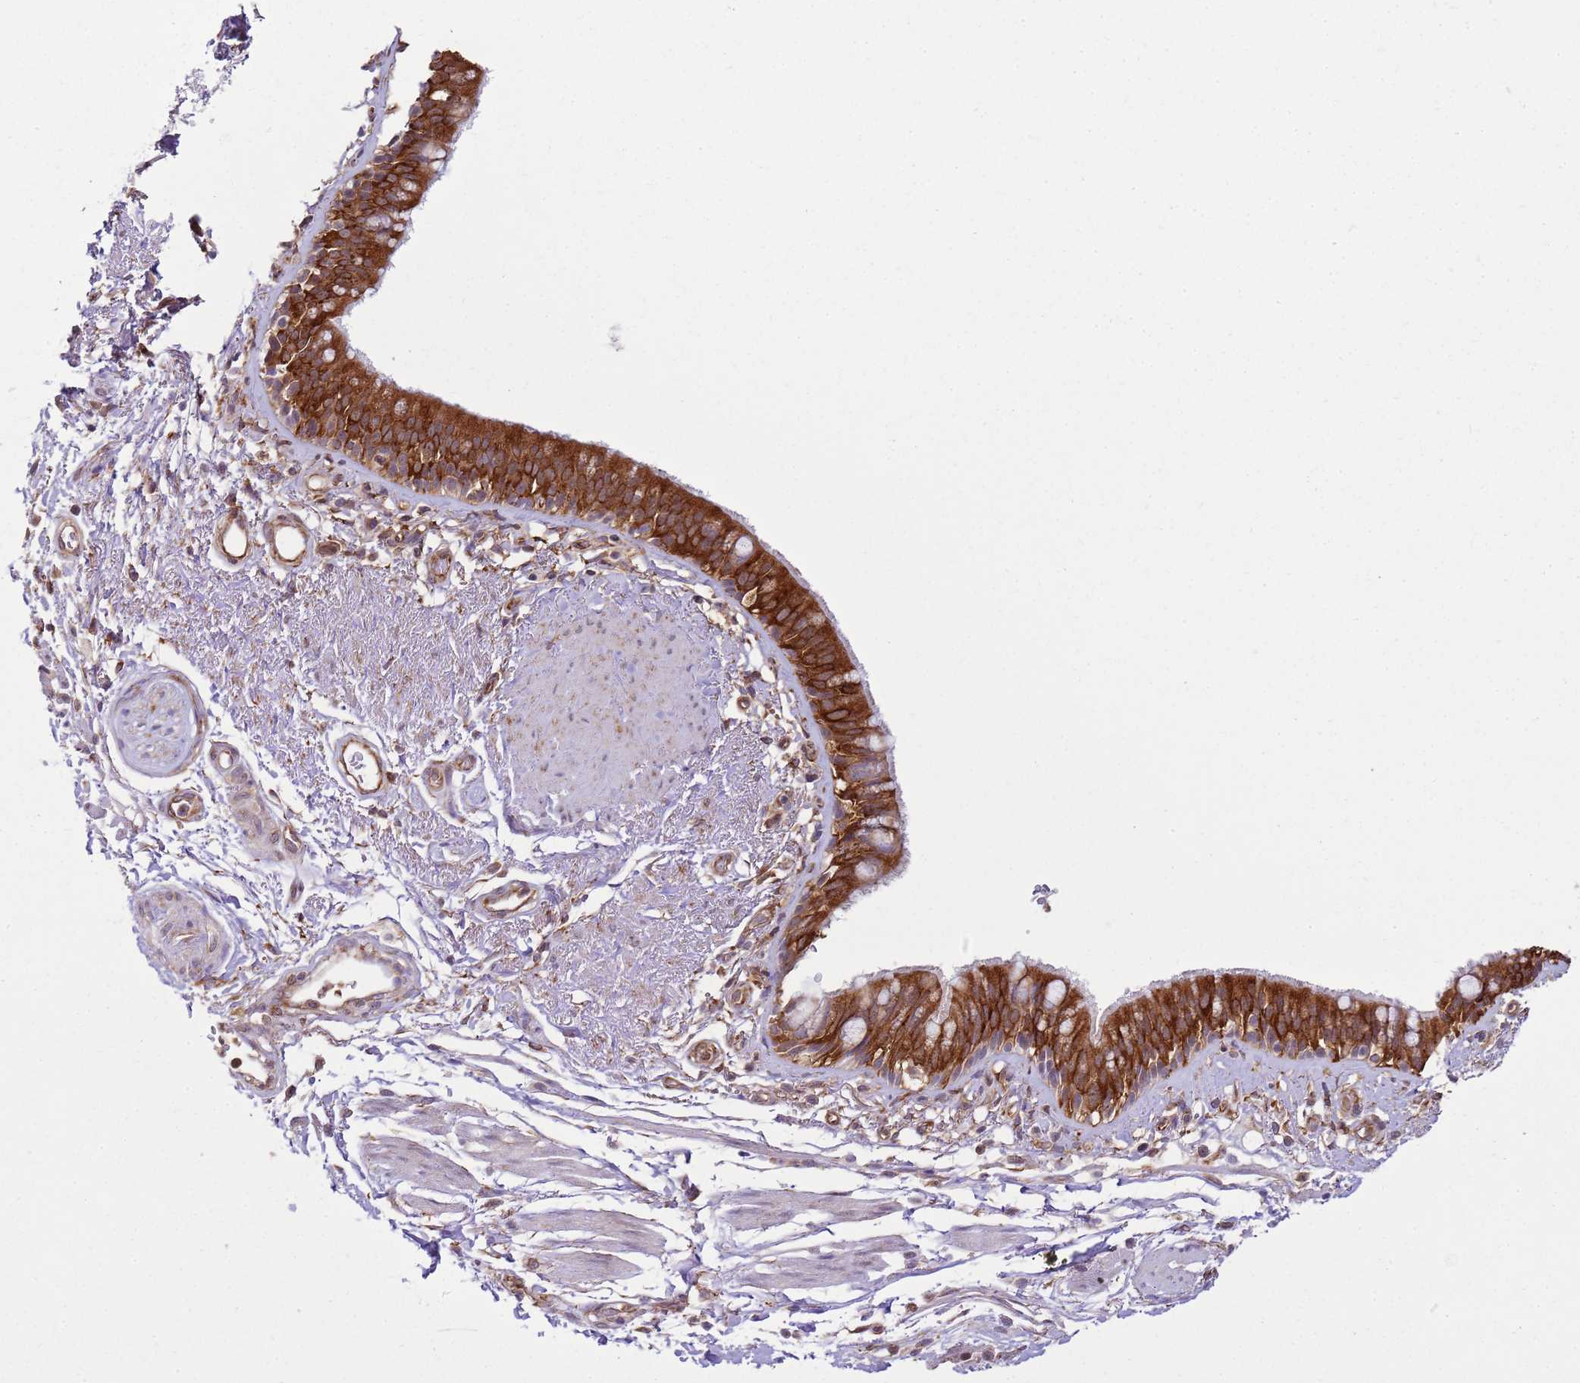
{"staining": {"intensity": "strong", "quantity": ">75%", "location": "cytoplasmic/membranous"}, "tissue": "bronchus", "cell_type": "Respiratory epithelial cells", "image_type": "normal", "snomed": [{"axis": "morphology", "description": "Normal tissue, NOS"}, {"axis": "morphology", "description": "Neoplasm, uncertain whether benign or malignant"}, {"axis": "topography", "description": "Bronchus"}, {"axis": "topography", "description": "Lung"}], "caption": "Strong cytoplasmic/membranous expression for a protein is appreciated in about >75% of respiratory epithelial cells of benign bronchus using IHC.", "gene": "GABRE", "patient": {"sex": "male", "age": 55}}